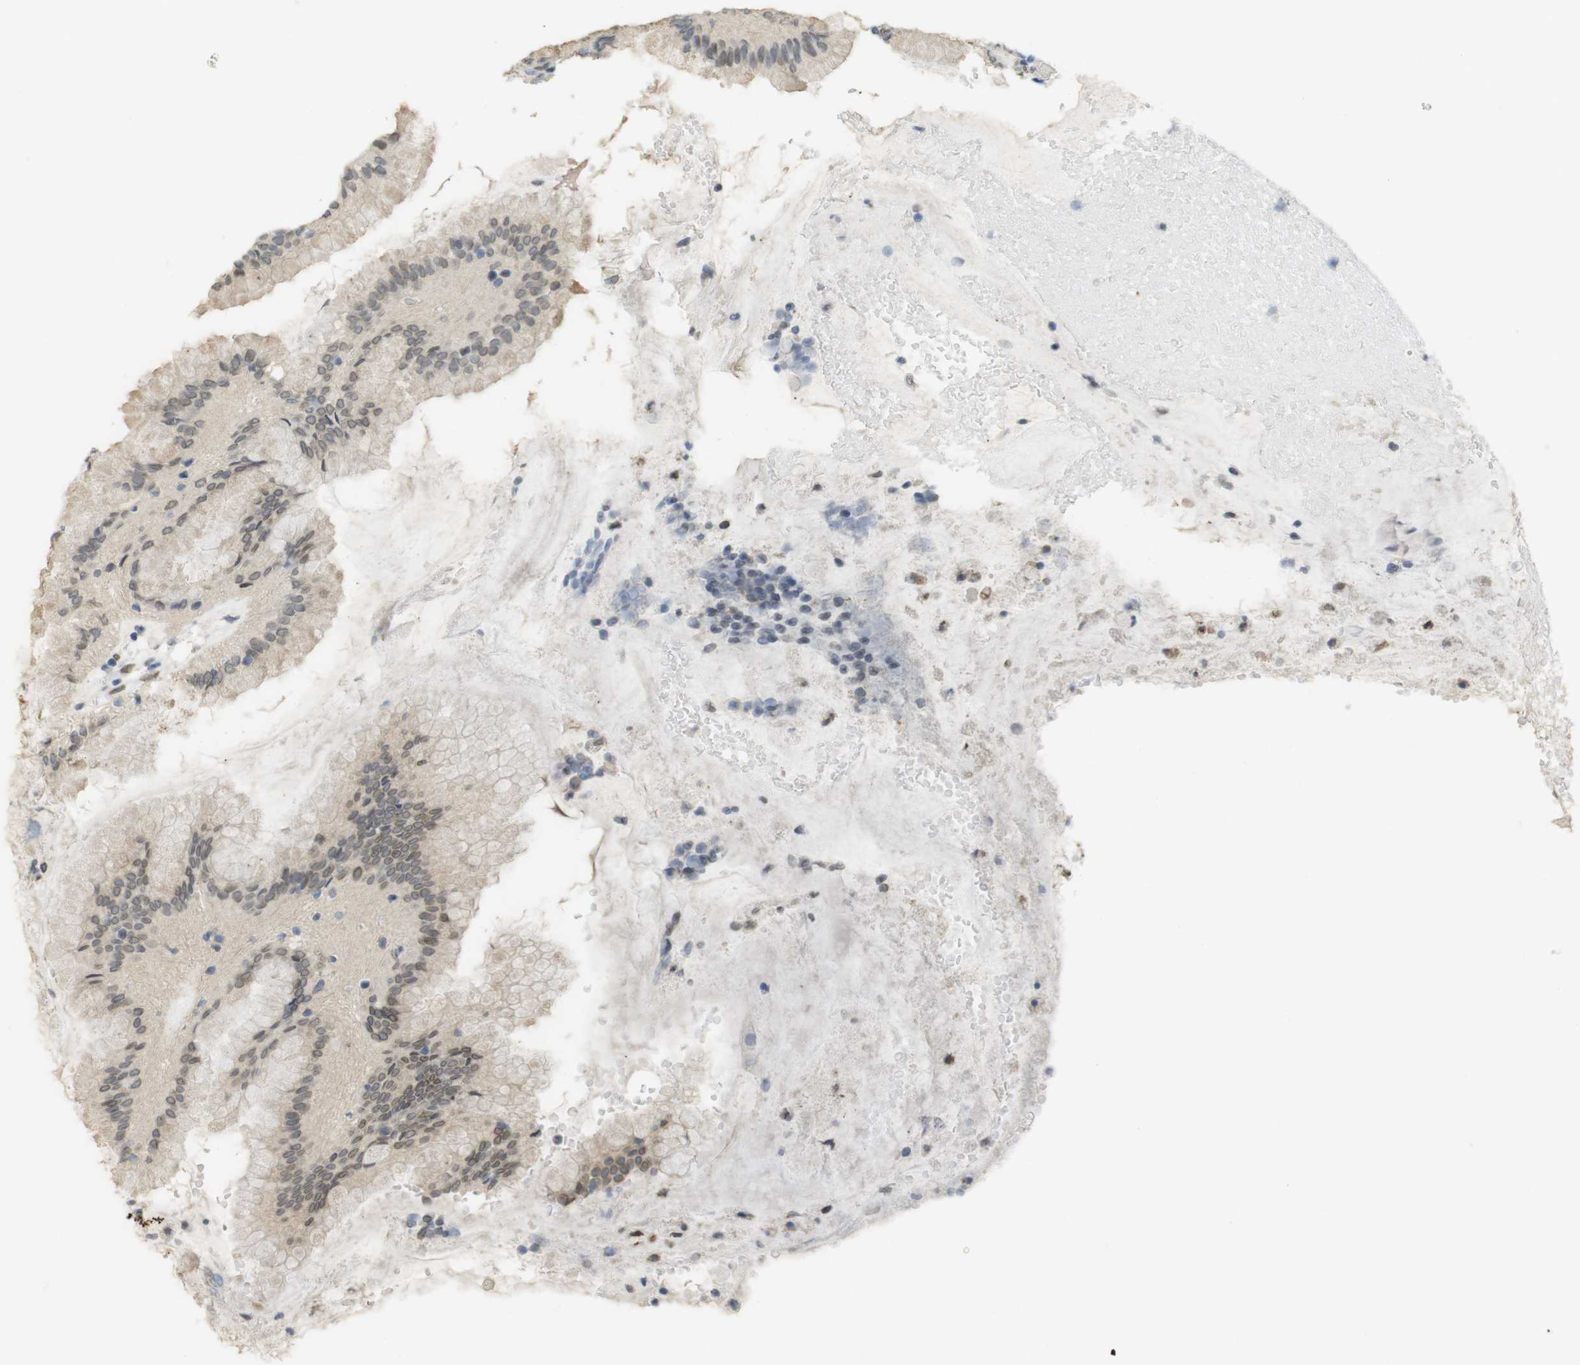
{"staining": {"intensity": "weak", "quantity": "25%-75%", "location": "nuclear"}, "tissue": "stomach", "cell_type": "Glandular cells", "image_type": "normal", "snomed": [{"axis": "morphology", "description": "Normal tissue, NOS"}, {"axis": "topography", "description": "Stomach"}, {"axis": "topography", "description": "Stomach, lower"}], "caption": "IHC histopathology image of unremarkable human stomach stained for a protein (brown), which displays low levels of weak nuclear expression in about 25%-75% of glandular cells.", "gene": "ARL6IP6", "patient": {"sex": "female", "age": 75}}